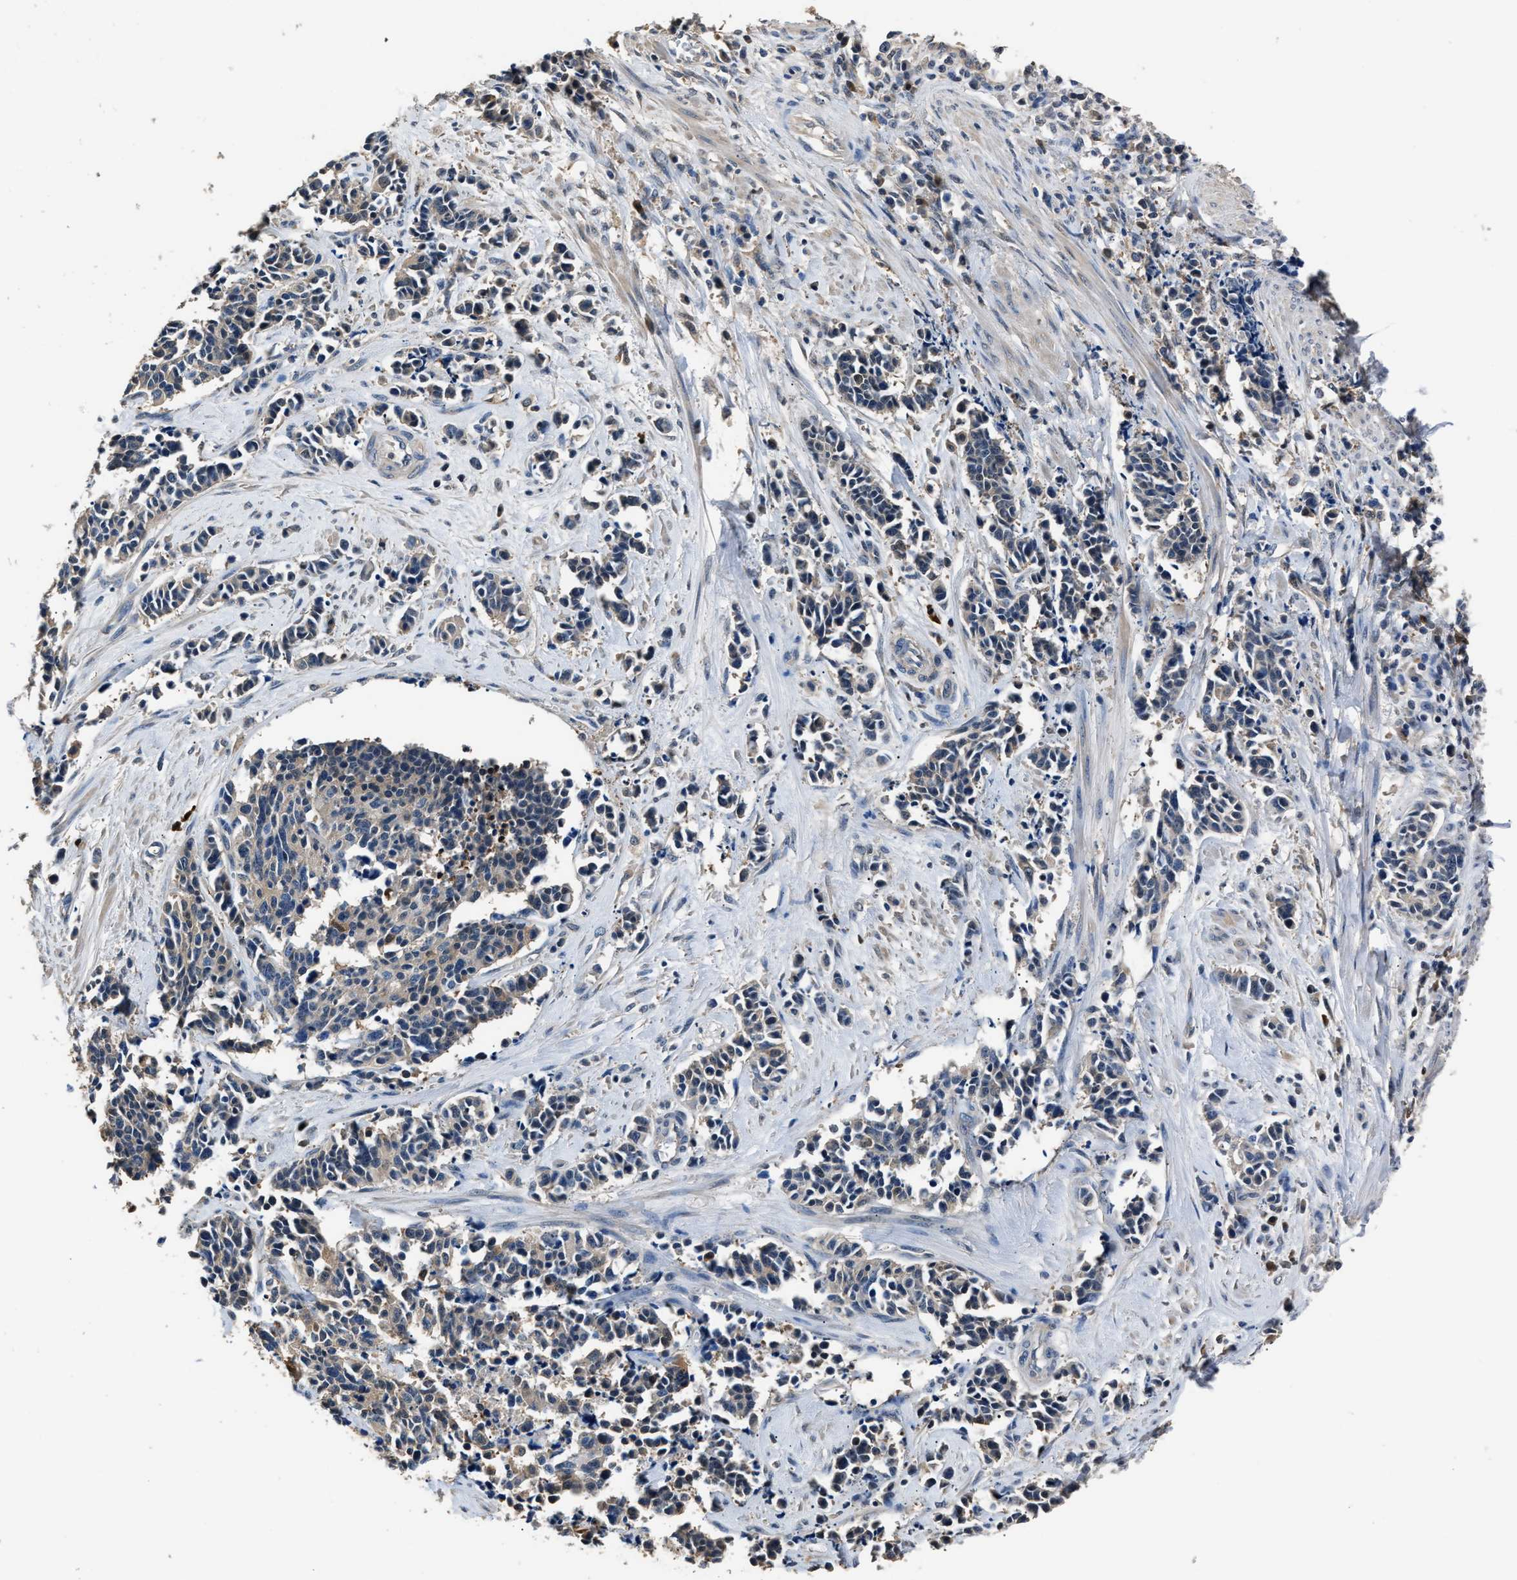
{"staining": {"intensity": "weak", "quantity": "<25%", "location": "cytoplasmic/membranous"}, "tissue": "cervical cancer", "cell_type": "Tumor cells", "image_type": "cancer", "snomed": [{"axis": "morphology", "description": "Squamous cell carcinoma, NOS"}, {"axis": "topography", "description": "Cervix"}], "caption": "Immunohistochemistry of cervical cancer demonstrates no expression in tumor cells. Brightfield microscopy of immunohistochemistry stained with DAB (3,3'-diaminobenzidine) (brown) and hematoxylin (blue), captured at high magnification.", "gene": "GSTP1", "patient": {"sex": "female", "age": 35}}